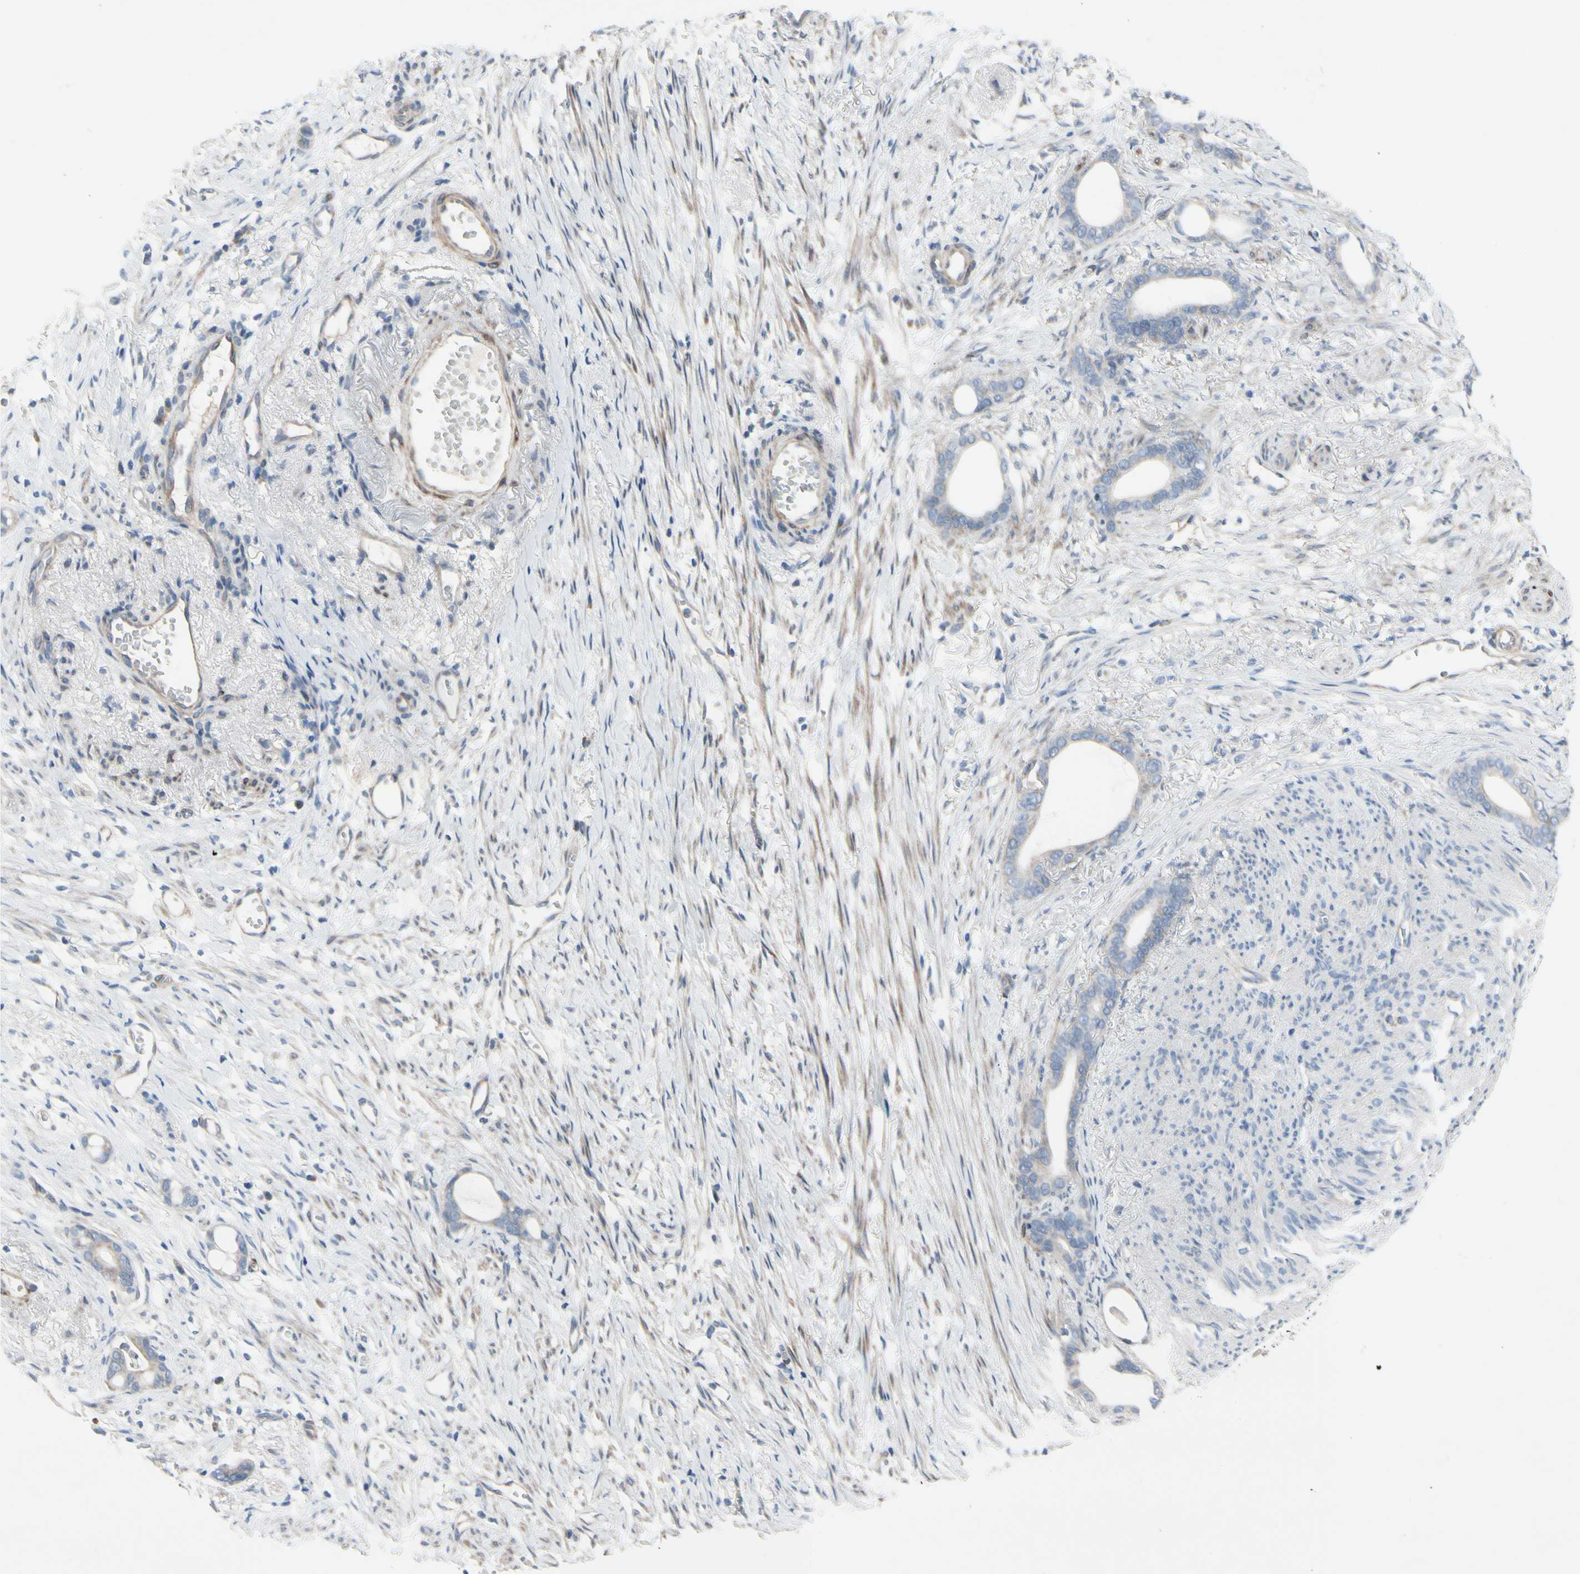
{"staining": {"intensity": "weak", "quantity": "<25%", "location": "cytoplasmic/membranous"}, "tissue": "stomach cancer", "cell_type": "Tumor cells", "image_type": "cancer", "snomed": [{"axis": "morphology", "description": "Adenocarcinoma, NOS"}, {"axis": "topography", "description": "Stomach"}], "caption": "The IHC photomicrograph has no significant positivity in tumor cells of adenocarcinoma (stomach) tissue. (Brightfield microscopy of DAB (3,3'-diaminobenzidine) immunohistochemistry (IHC) at high magnification).", "gene": "MAP2", "patient": {"sex": "female", "age": 75}}